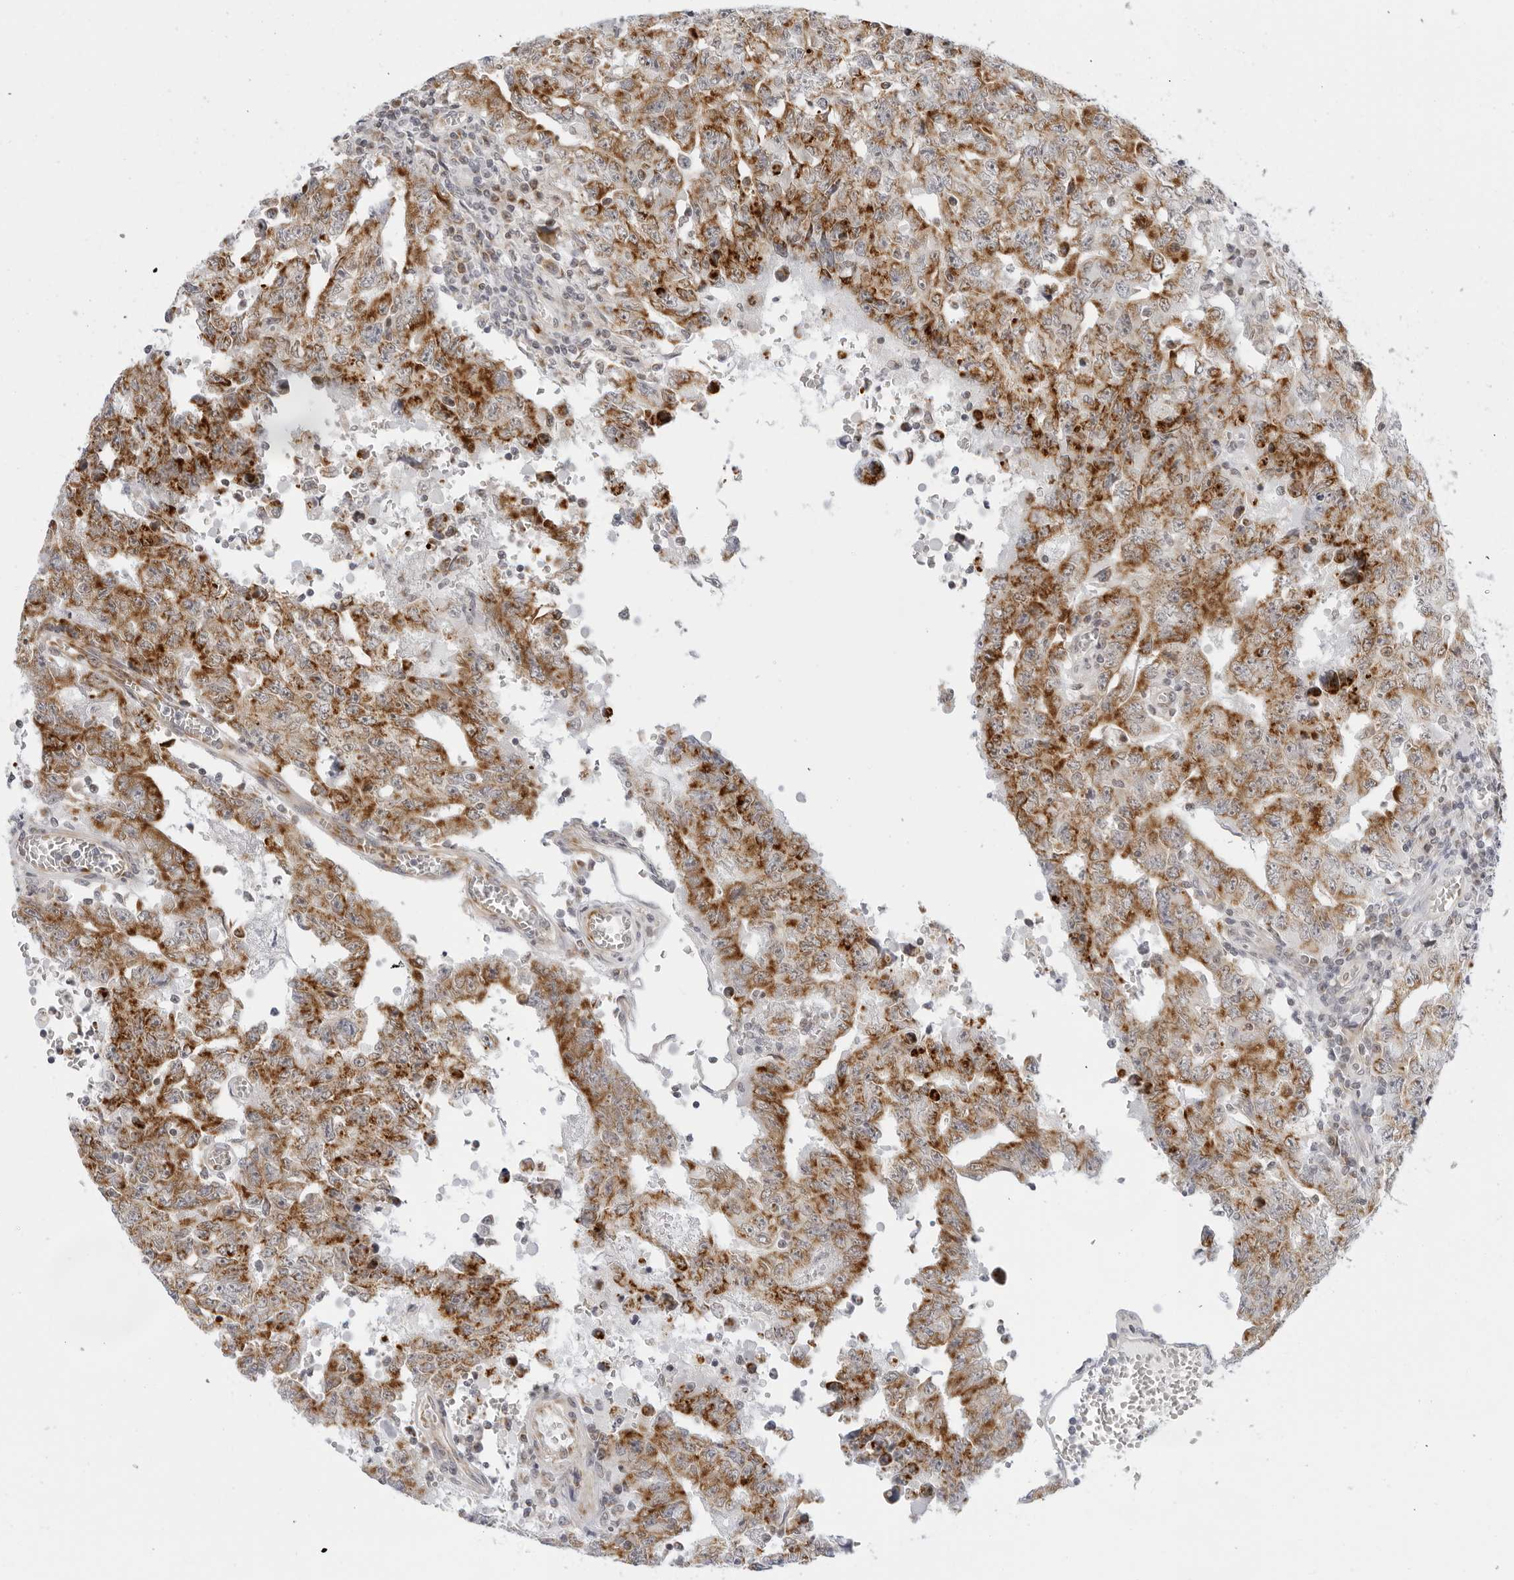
{"staining": {"intensity": "strong", "quantity": ">75%", "location": "cytoplasmic/membranous"}, "tissue": "testis cancer", "cell_type": "Tumor cells", "image_type": "cancer", "snomed": [{"axis": "morphology", "description": "Carcinoma, Embryonal, NOS"}, {"axis": "topography", "description": "Testis"}], "caption": "Immunohistochemical staining of human embryonal carcinoma (testis) reveals strong cytoplasmic/membranous protein staining in approximately >75% of tumor cells. The staining is performed using DAB brown chromogen to label protein expression. The nuclei are counter-stained blue using hematoxylin.", "gene": "CIART", "patient": {"sex": "male", "age": 26}}